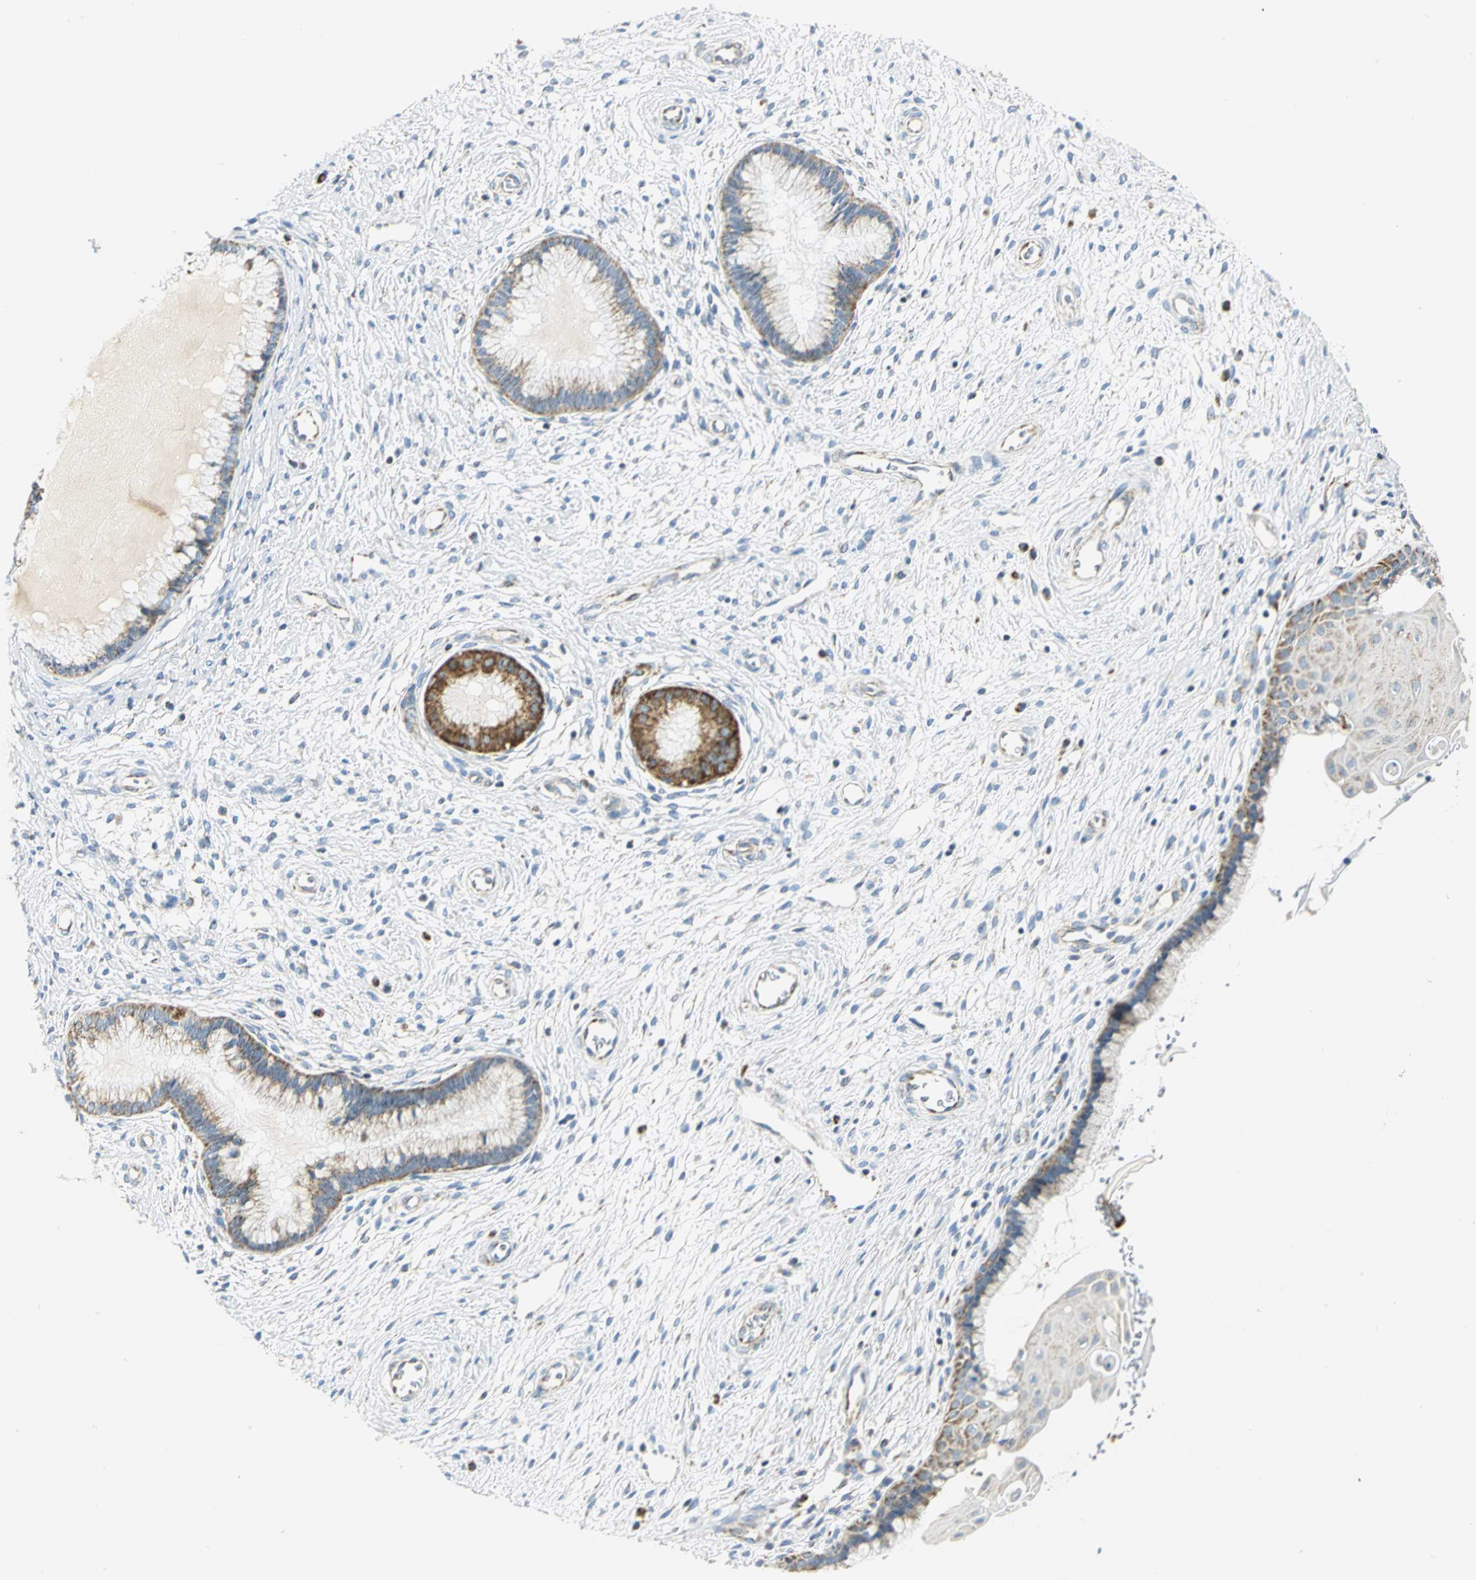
{"staining": {"intensity": "strong", "quantity": ">75%", "location": "cytoplasmic/membranous"}, "tissue": "cervix", "cell_type": "Glandular cells", "image_type": "normal", "snomed": [{"axis": "morphology", "description": "Normal tissue, NOS"}, {"axis": "topography", "description": "Cervix"}], "caption": "Protein staining reveals strong cytoplasmic/membranous staining in approximately >75% of glandular cells in unremarkable cervix.", "gene": "NTRK1", "patient": {"sex": "female", "age": 55}}